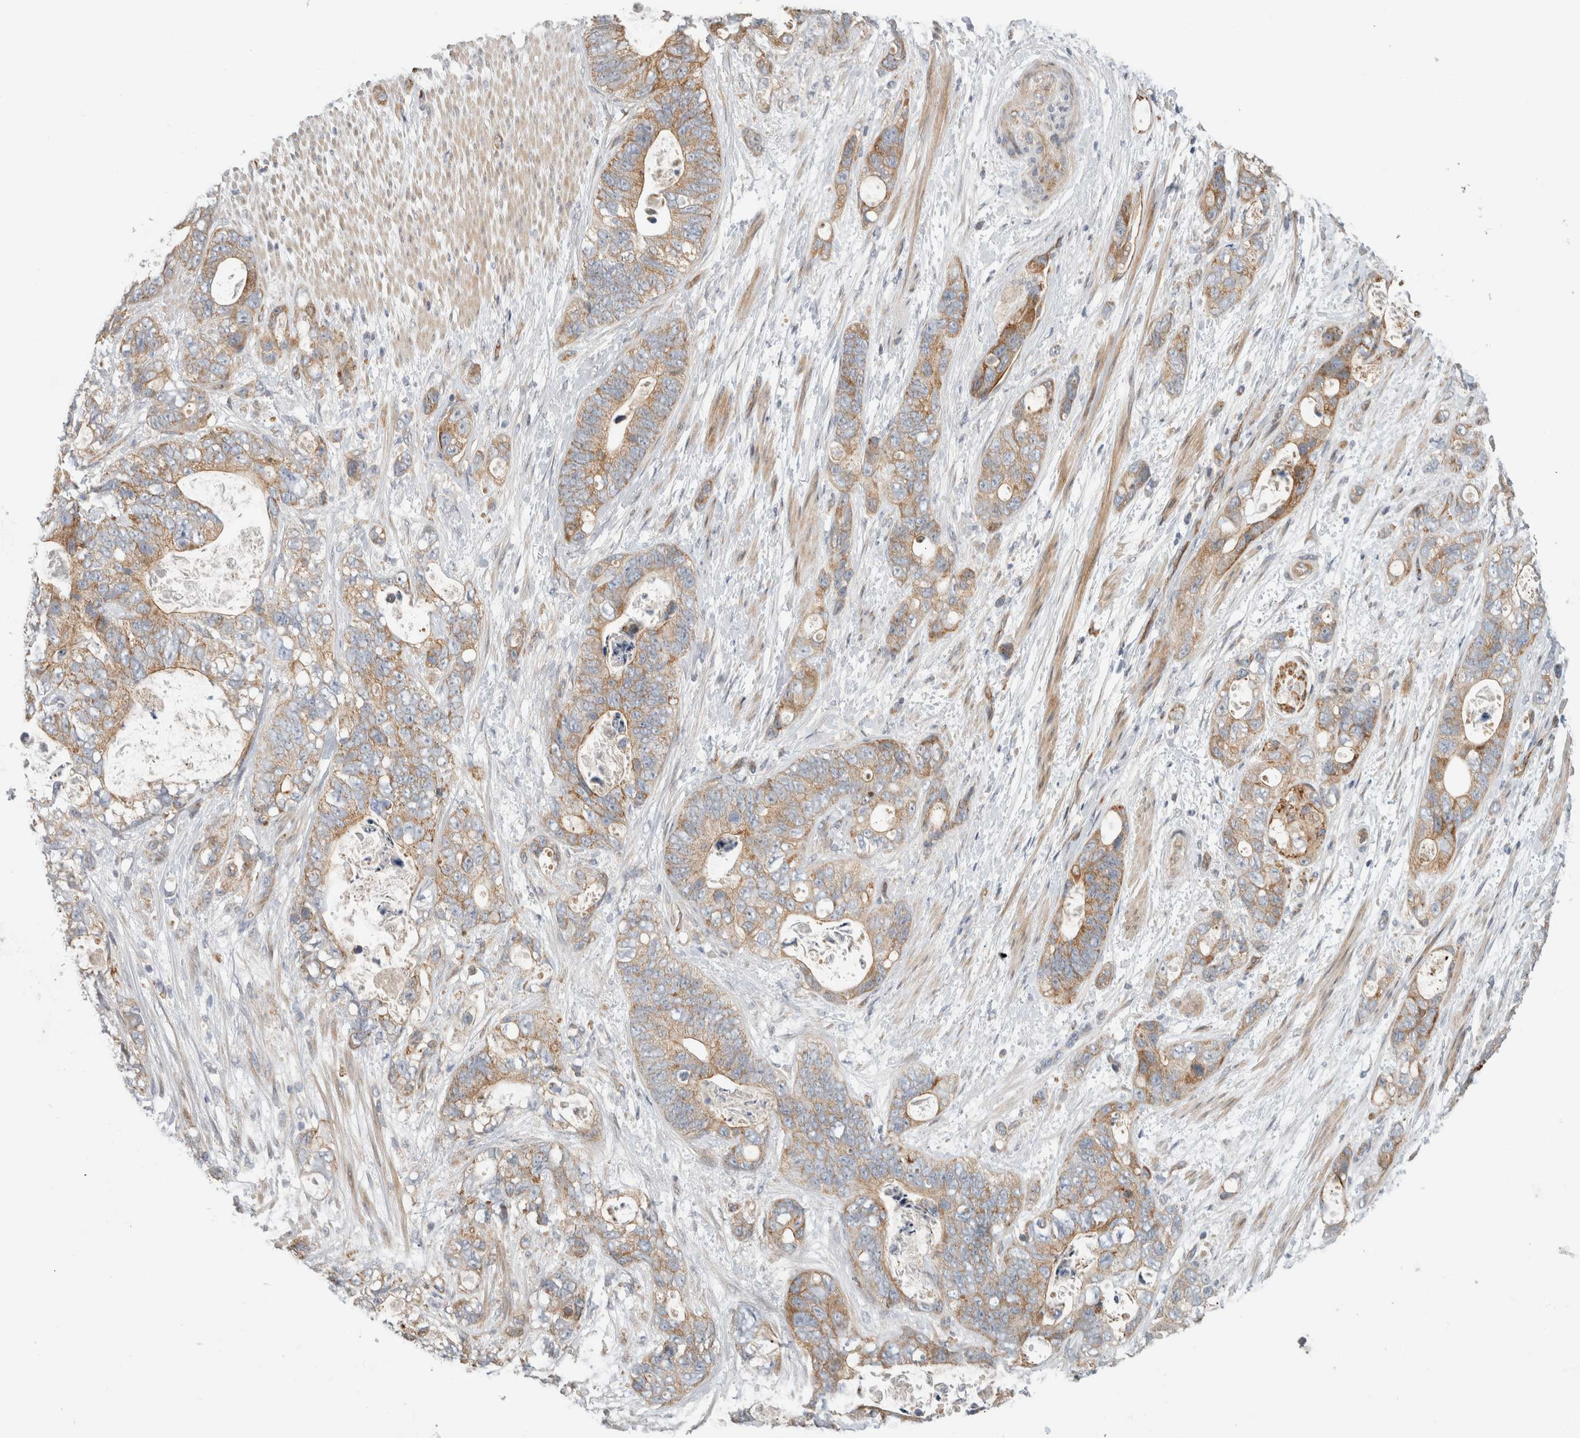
{"staining": {"intensity": "moderate", "quantity": ">75%", "location": "cytoplasmic/membranous"}, "tissue": "stomach cancer", "cell_type": "Tumor cells", "image_type": "cancer", "snomed": [{"axis": "morphology", "description": "Normal tissue, NOS"}, {"axis": "morphology", "description": "Adenocarcinoma, NOS"}, {"axis": "topography", "description": "Stomach"}], "caption": "The immunohistochemical stain highlights moderate cytoplasmic/membranous positivity in tumor cells of adenocarcinoma (stomach) tissue. The staining was performed using DAB, with brown indicating positive protein expression. Nuclei are stained blue with hematoxylin.", "gene": "KPNA5", "patient": {"sex": "female", "age": 89}}